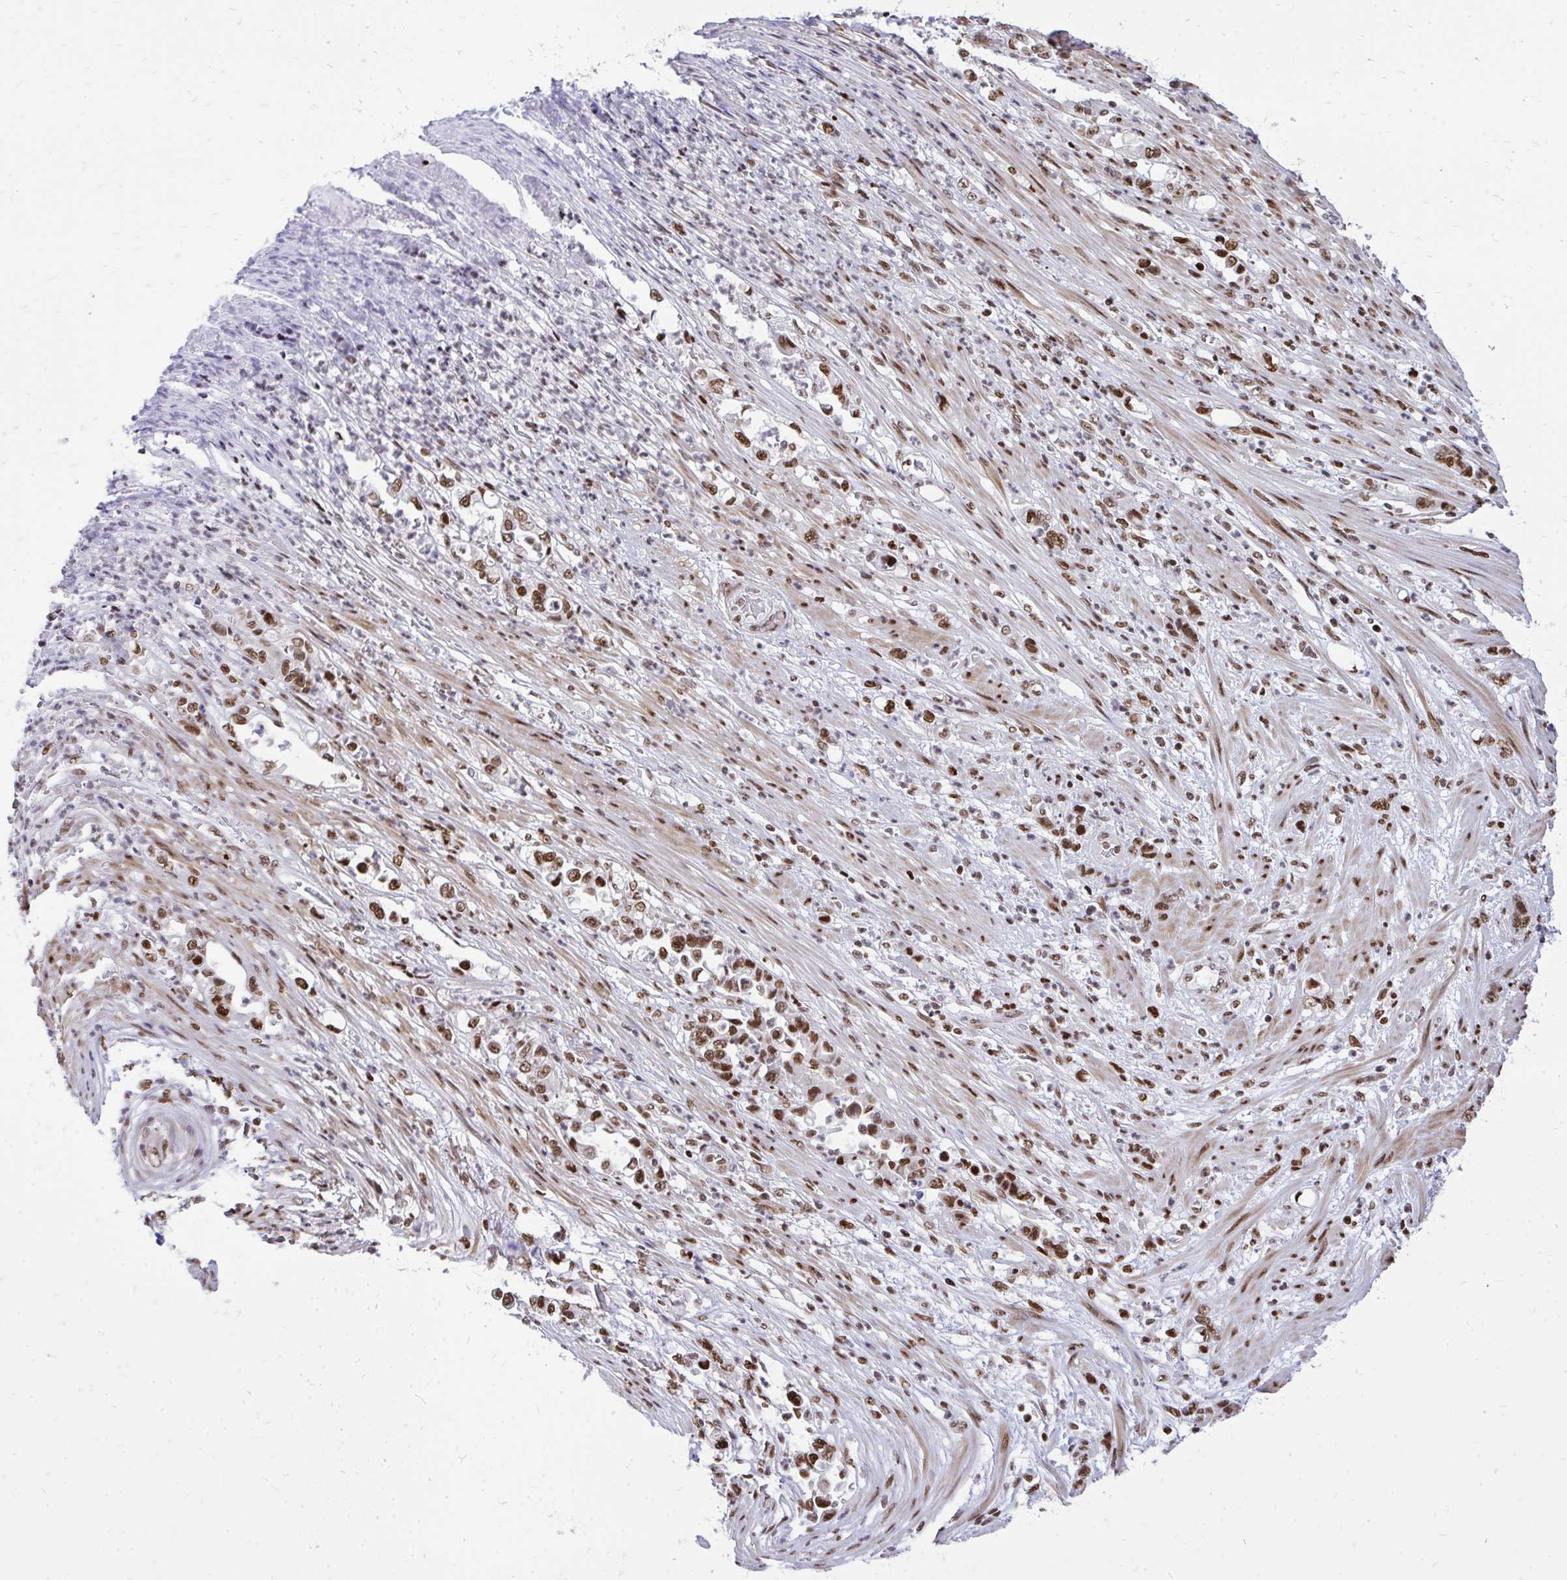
{"staining": {"intensity": "strong", "quantity": ">75%", "location": "nuclear"}, "tissue": "stomach cancer", "cell_type": "Tumor cells", "image_type": "cancer", "snomed": [{"axis": "morphology", "description": "Normal tissue, NOS"}, {"axis": "morphology", "description": "Adenocarcinoma, NOS"}, {"axis": "topography", "description": "Stomach"}], "caption": "Immunohistochemical staining of human adenocarcinoma (stomach) exhibits strong nuclear protein staining in approximately >75% of tumor cells. (DAB IHC with brightfield microscopy, high magnification).", "gene": "TBL1Y", "patient": {"sex": "female", "age": 79}}